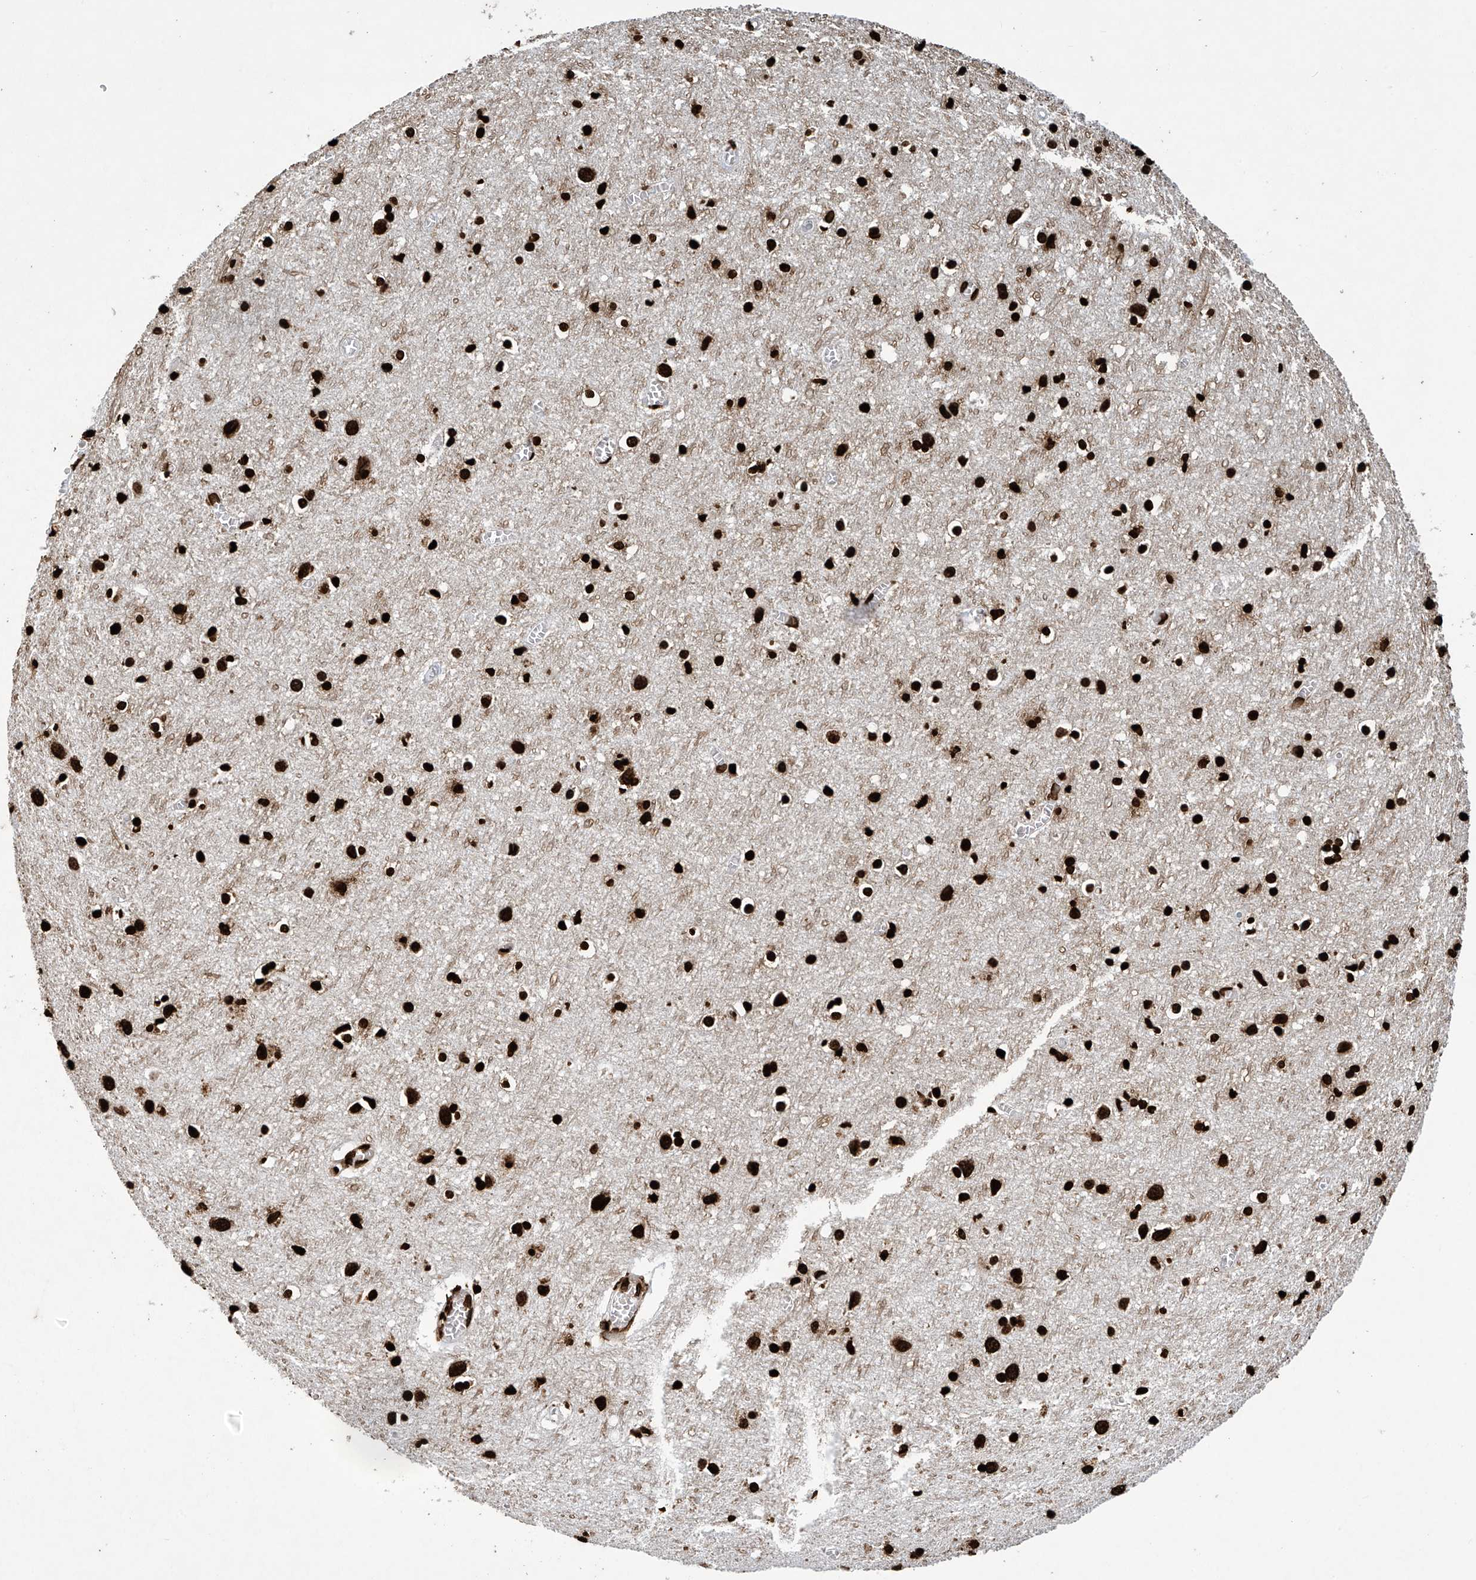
{"staining": {"intensity": "strong", "quantity": ">75%", "location": "nuclear"}, "tissue": "cerebral cortex", "cell_type": "Endothelial cells", "image_type": "normal", "snomed": [{"axis": "morphology", "description": "Normal tissue, NOS"}, {"axis": "topography", "description": "Cerebral cortex"}], "caption": "Immunohistochemistry histopathology image of benign cerebral cortex: cerebral cortex stained using IHC reveals high levels of strong protein expression localized specifically in the nuclear of endothelial cells, appearing as a nuclear brown color.", "gene": "H3", "patient": {"sex": "female", "age": 64}}